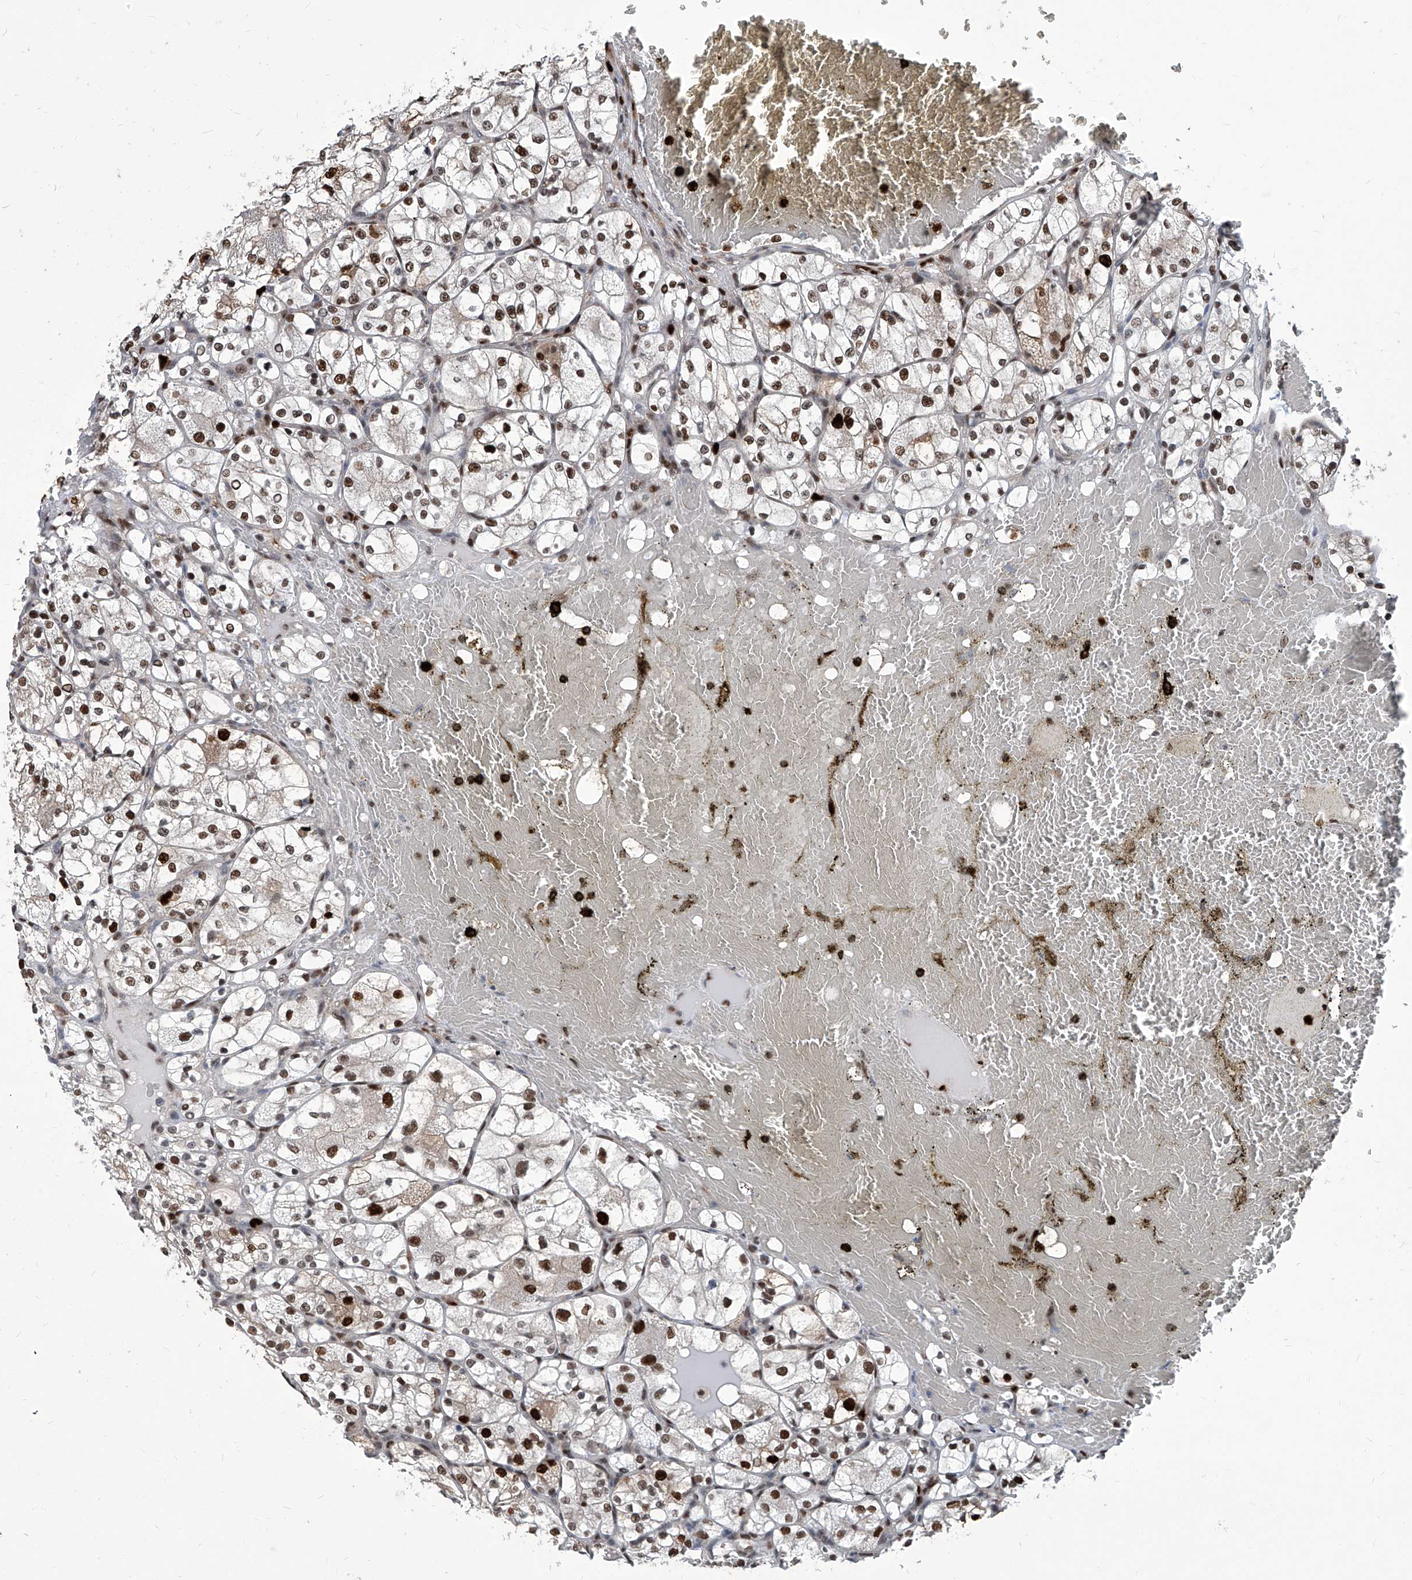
{"staining": {"intensity": "strong", "quantity": "25%-75%", "location": "nuclear"}, "tissue": "renal cancer", "cell_type": "Tumor cells", "image_type": "cancer", "snomed": [{"axis": "morphology", "description": "Adenocarcinoma, NOS"}, {"axis": "topography", "description": "Kidney"}], "caption": "IHC micrograph of neoplastic tissue: human renal adenocarcinoma stained using immunohistochemistry (IHC) displays high levels of strong protein expression localized specifically in the nuclear of tumor cells, appearing as a nuclear brown color.", "gene": "PCNA", "patient": {"sex": "female", "age": 69}}